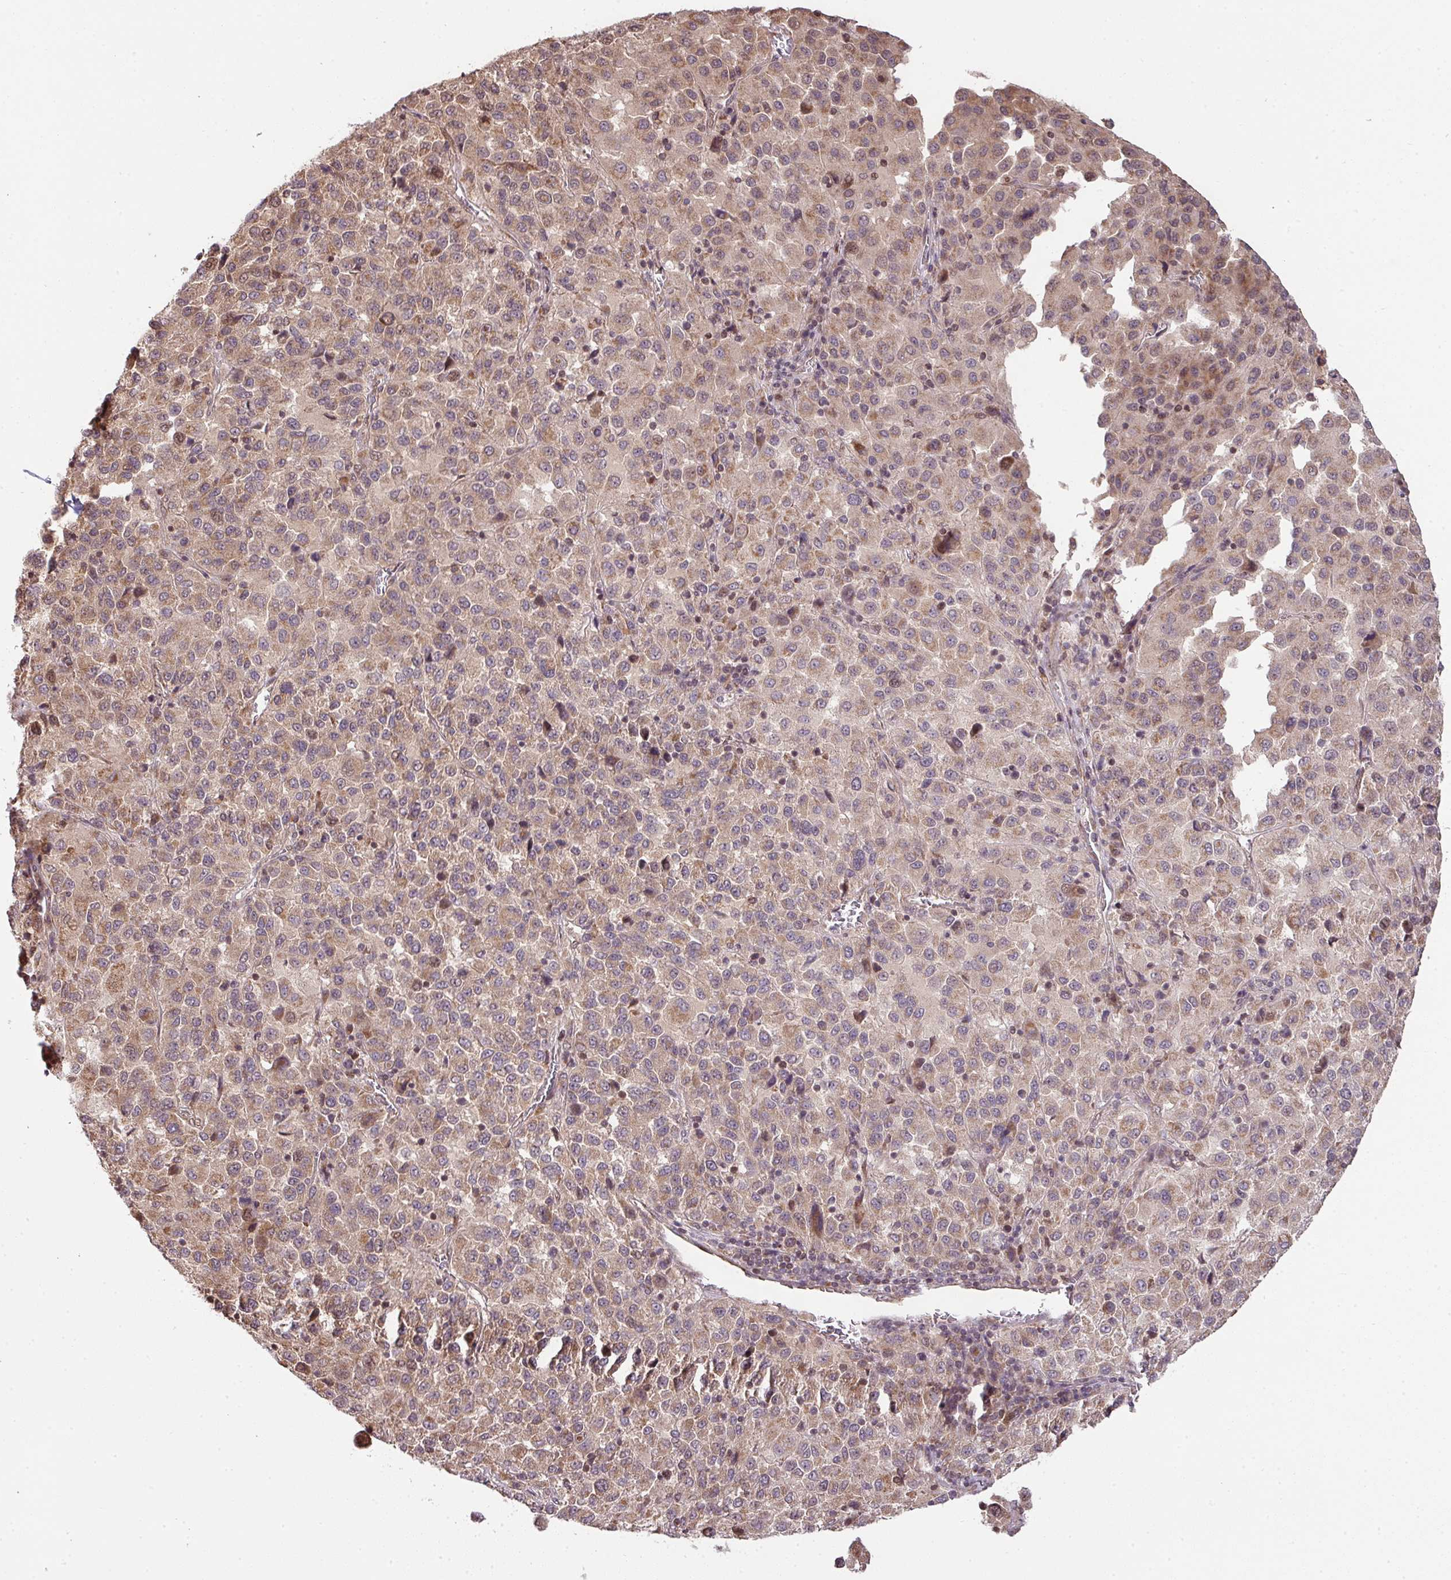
{"staining": {"intensity": "moderate", "quantity": ">75%", "location": "cytoplasmic/membranous"}, "tissue": "melanoma", "cell_type": "Tumor cells", "image_type": "cancer", "snomed": [{"axis": "morphology", "description": "Malignant melanoma, Metastatic site"}, {"axis": "topography", "description": "Lung"}], "caption": "This photomicrograph demonstrates melanoma stained with IHC to label a protein in brown. The cytoplasmic/membranous of tumor cells show moderate positivity for the protein. Nuclei are counter-stained blue.", "gene": "PLK1", "patient": {"sex": "male", "age": 64}}